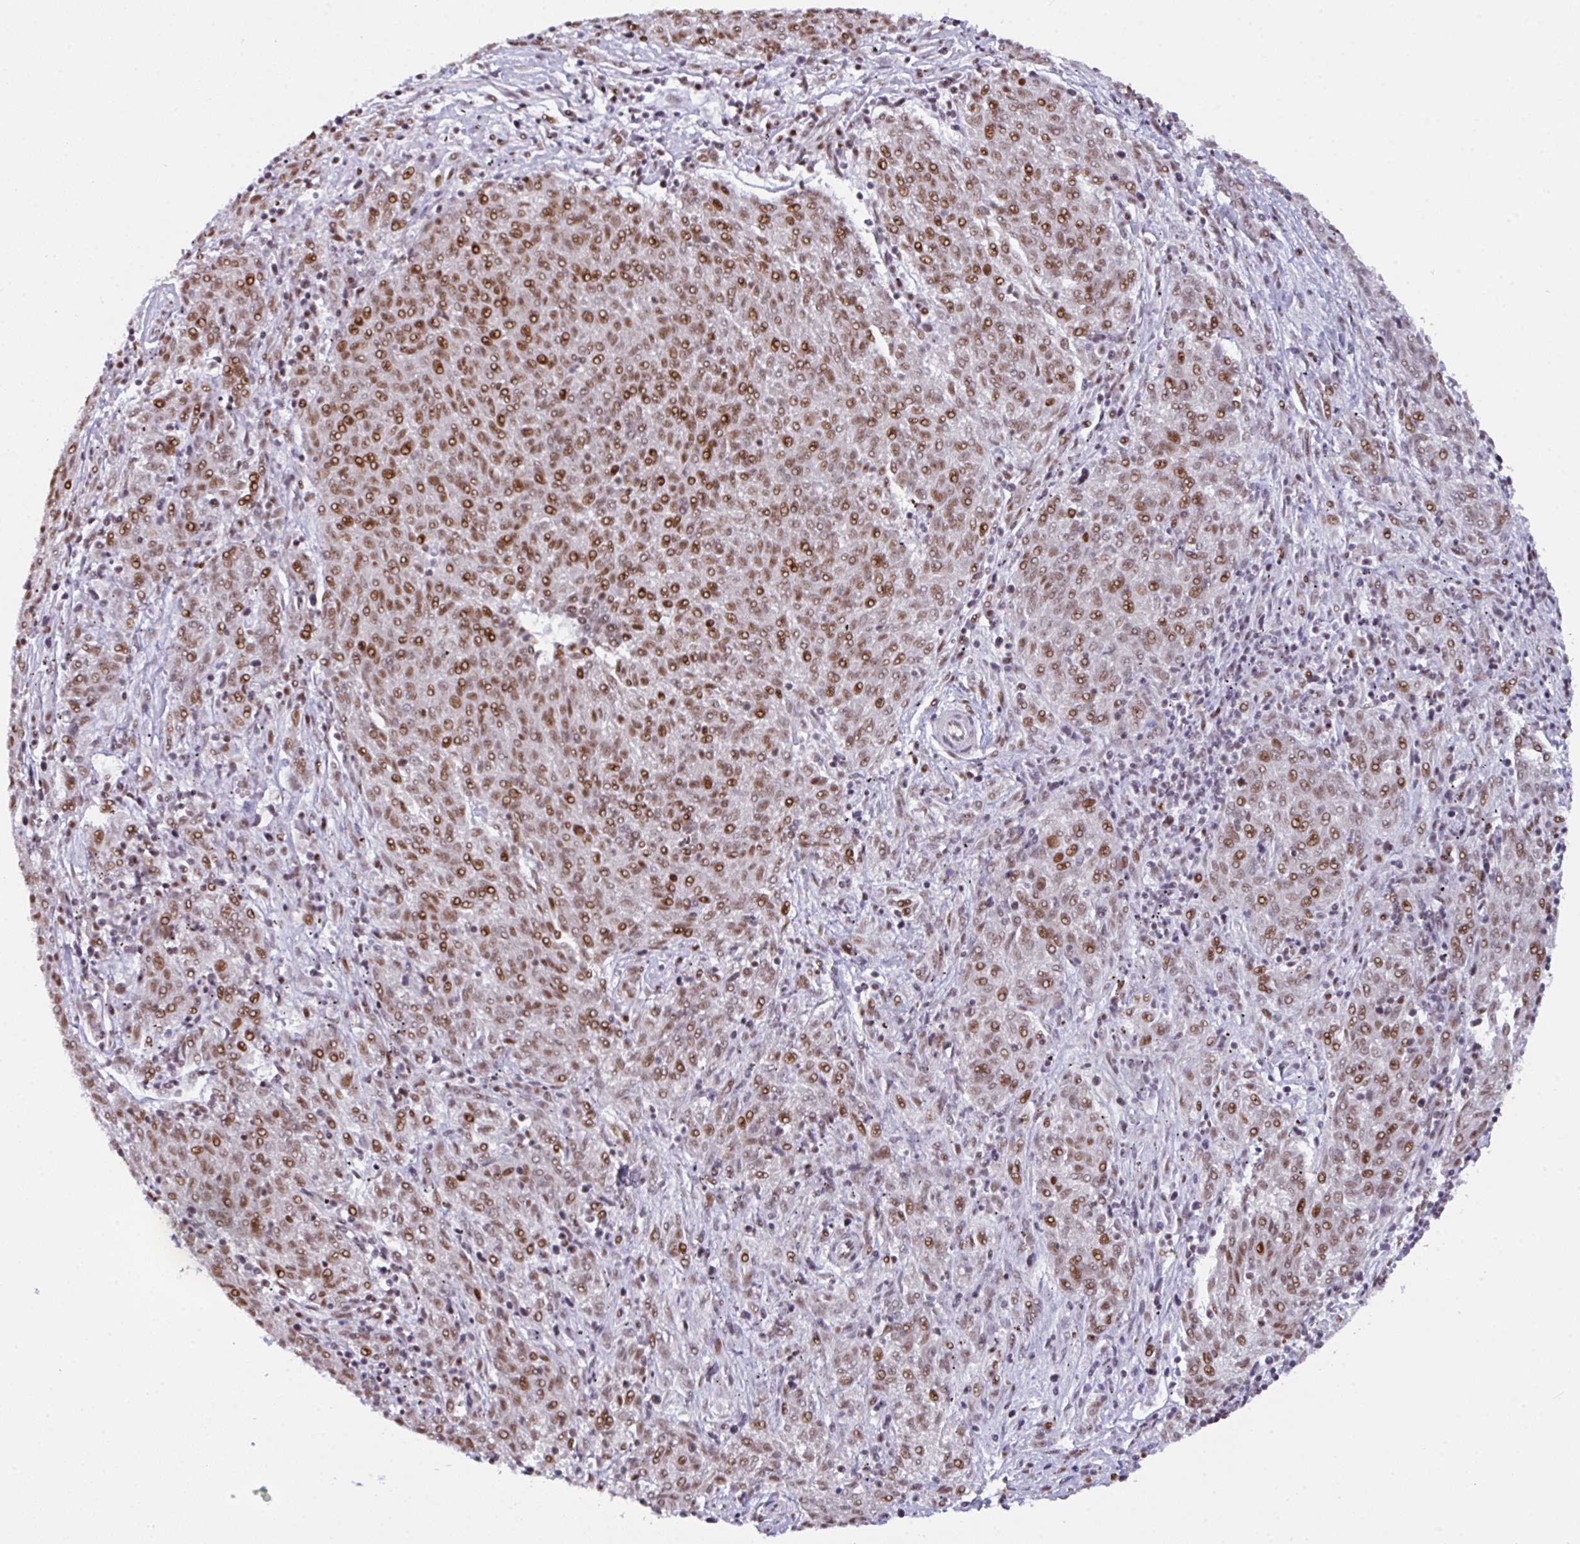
{"staining": {"intensity": "moderate", "quantity": ">75%", "location": "nuclear"}, "tissue": "melanoma", "cell_type": "Tumor cells", "image_type": "cancer", "snomed": [{"axis": "morphology", "description": "Malignant melanoma, NOS"}, {"axis": "topography", "description": "Skin"}], "caption": "A photomicrograph of human melanoma stained for a protein shows moderate nuclear brown staining in tumor cells.", "gene": "CLP1", "patient": {"sex": "female", "age": 72}}